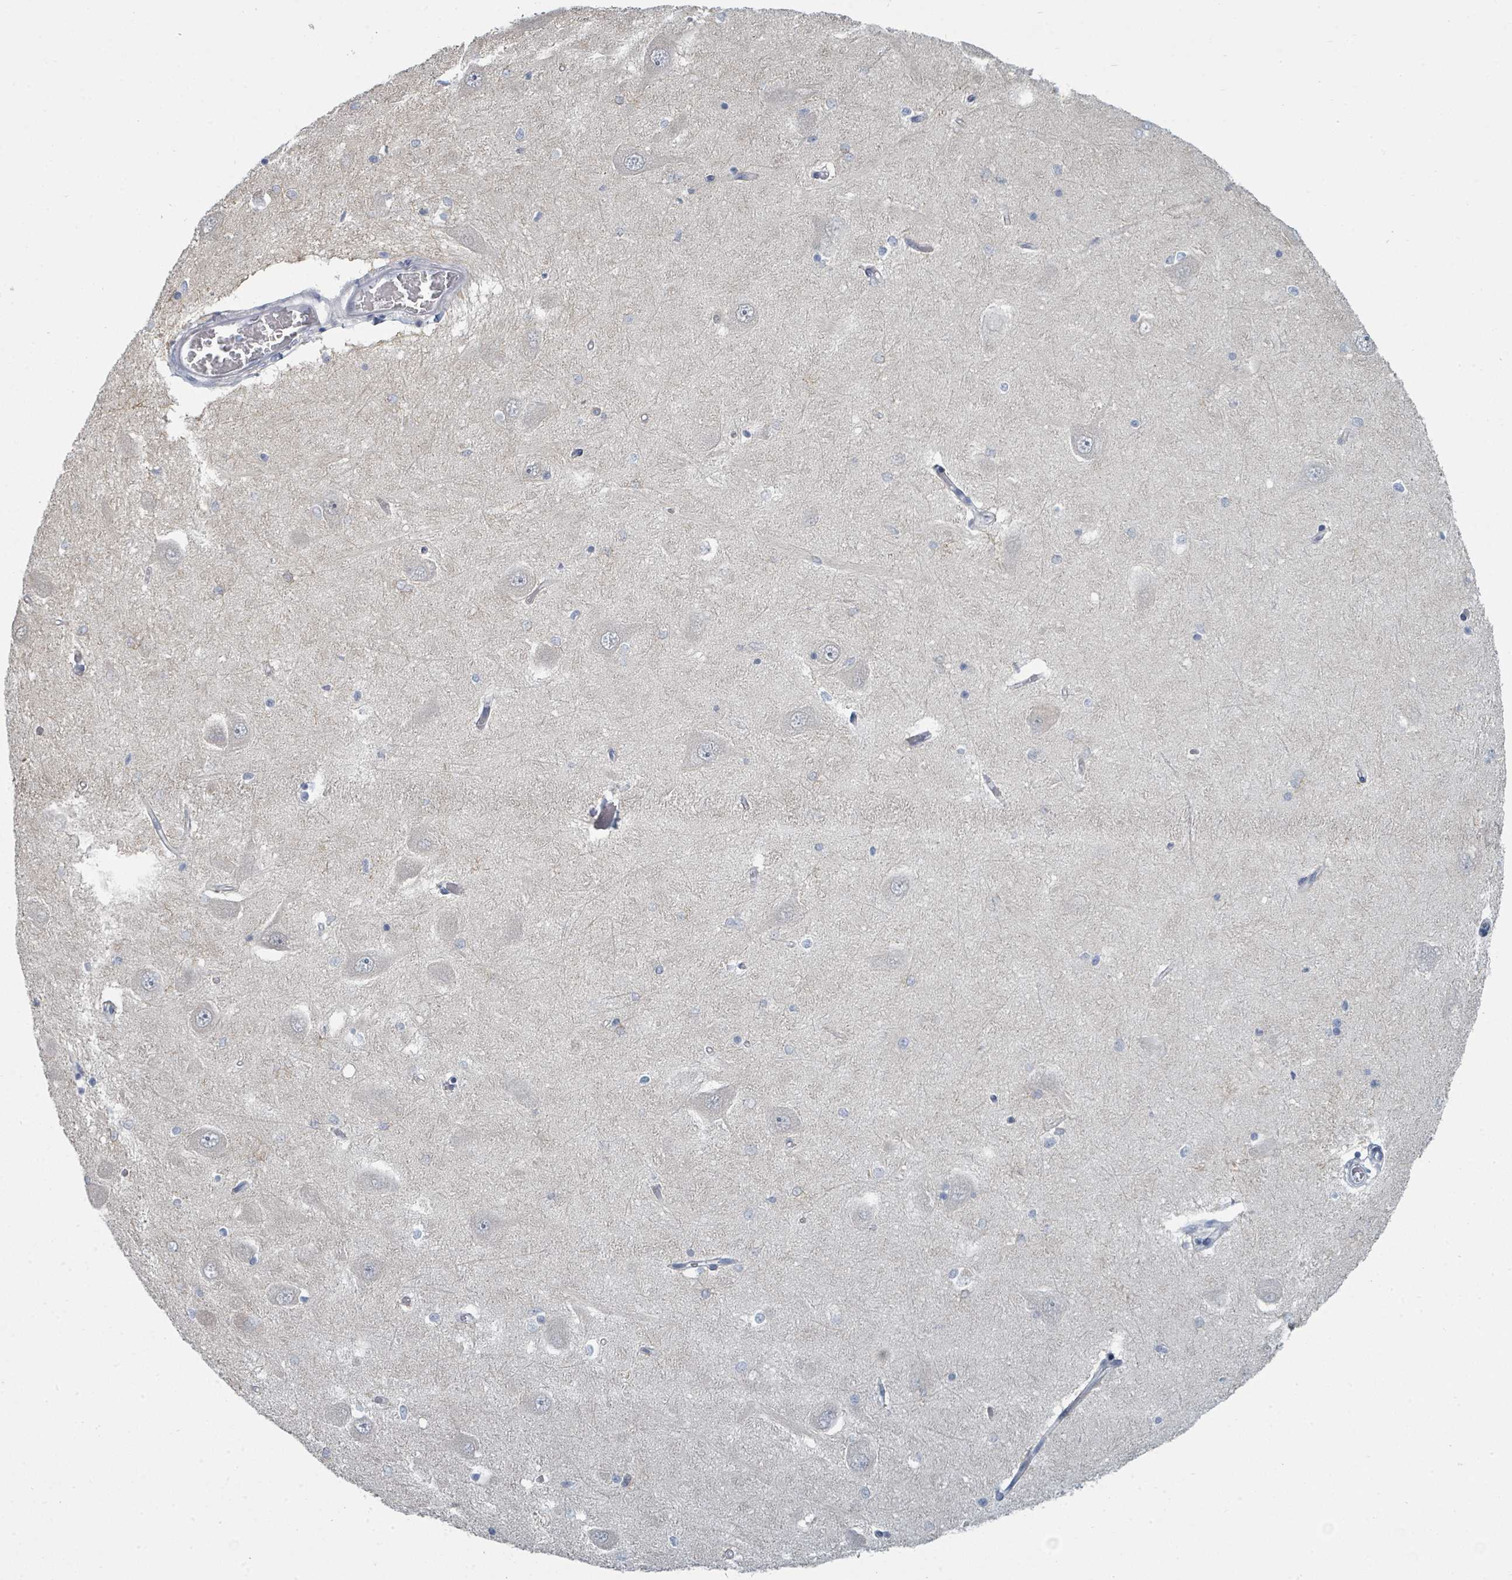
{"staining": {"intensity": "negative", "quantity": "none", "location": "none"}, "tissue": "hippocampus", "cell_type": "Glial cells", "image_type": "normal", "snomed": [{"axis": "morphology", "description": "Normal tissue, NOS"}, {"axis": "topography", "description": "Hippocampus"}], "caption": "IHC histopathology image of normal hippocampus: human hippocampus stained with DAB displays no significant protein positivity in glial cells.", "gene": "SLC25A45", "patient": {"sex": "male", "age": 45}}